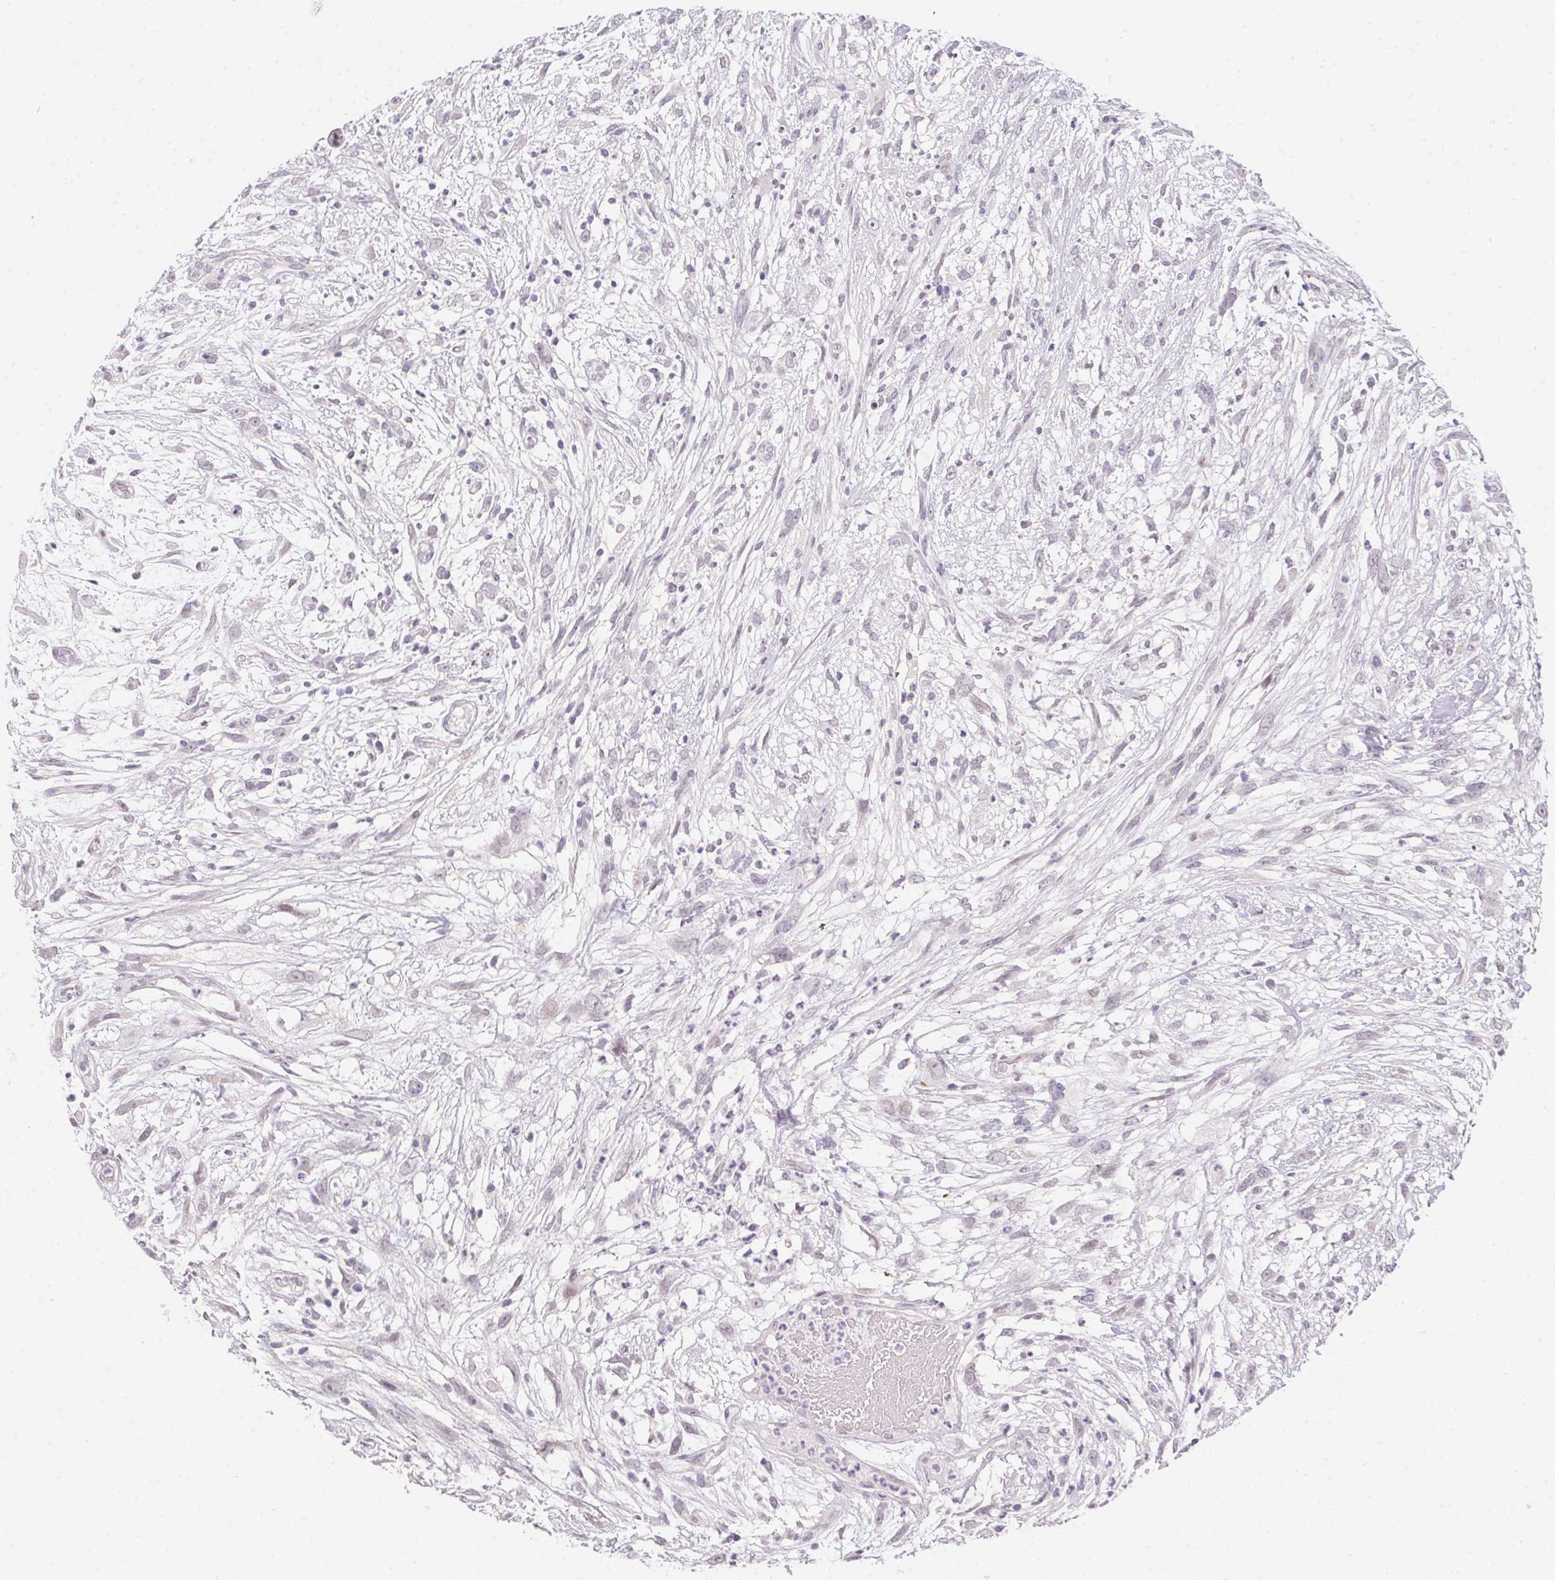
{"staining": {"intensity": "negative", "quantity": "none", "location": "none"}, "tissue": "head and neck cancer", "cell_type": "Tumor cells", "image_type": "cancer", "snomed": [{"axis": "morphology", "description": "Squamous cell carcinoma, NOS"}, {"axis": "topography", "description": "Head-Neck"}], "caption": "A high-resolution image shows IHC staining of squamous cell carcinoma (head and neck), which displays no significant expression in tumor cells.", "gene": "MORC1", "patient": {"sex": "male", "age": 65}}